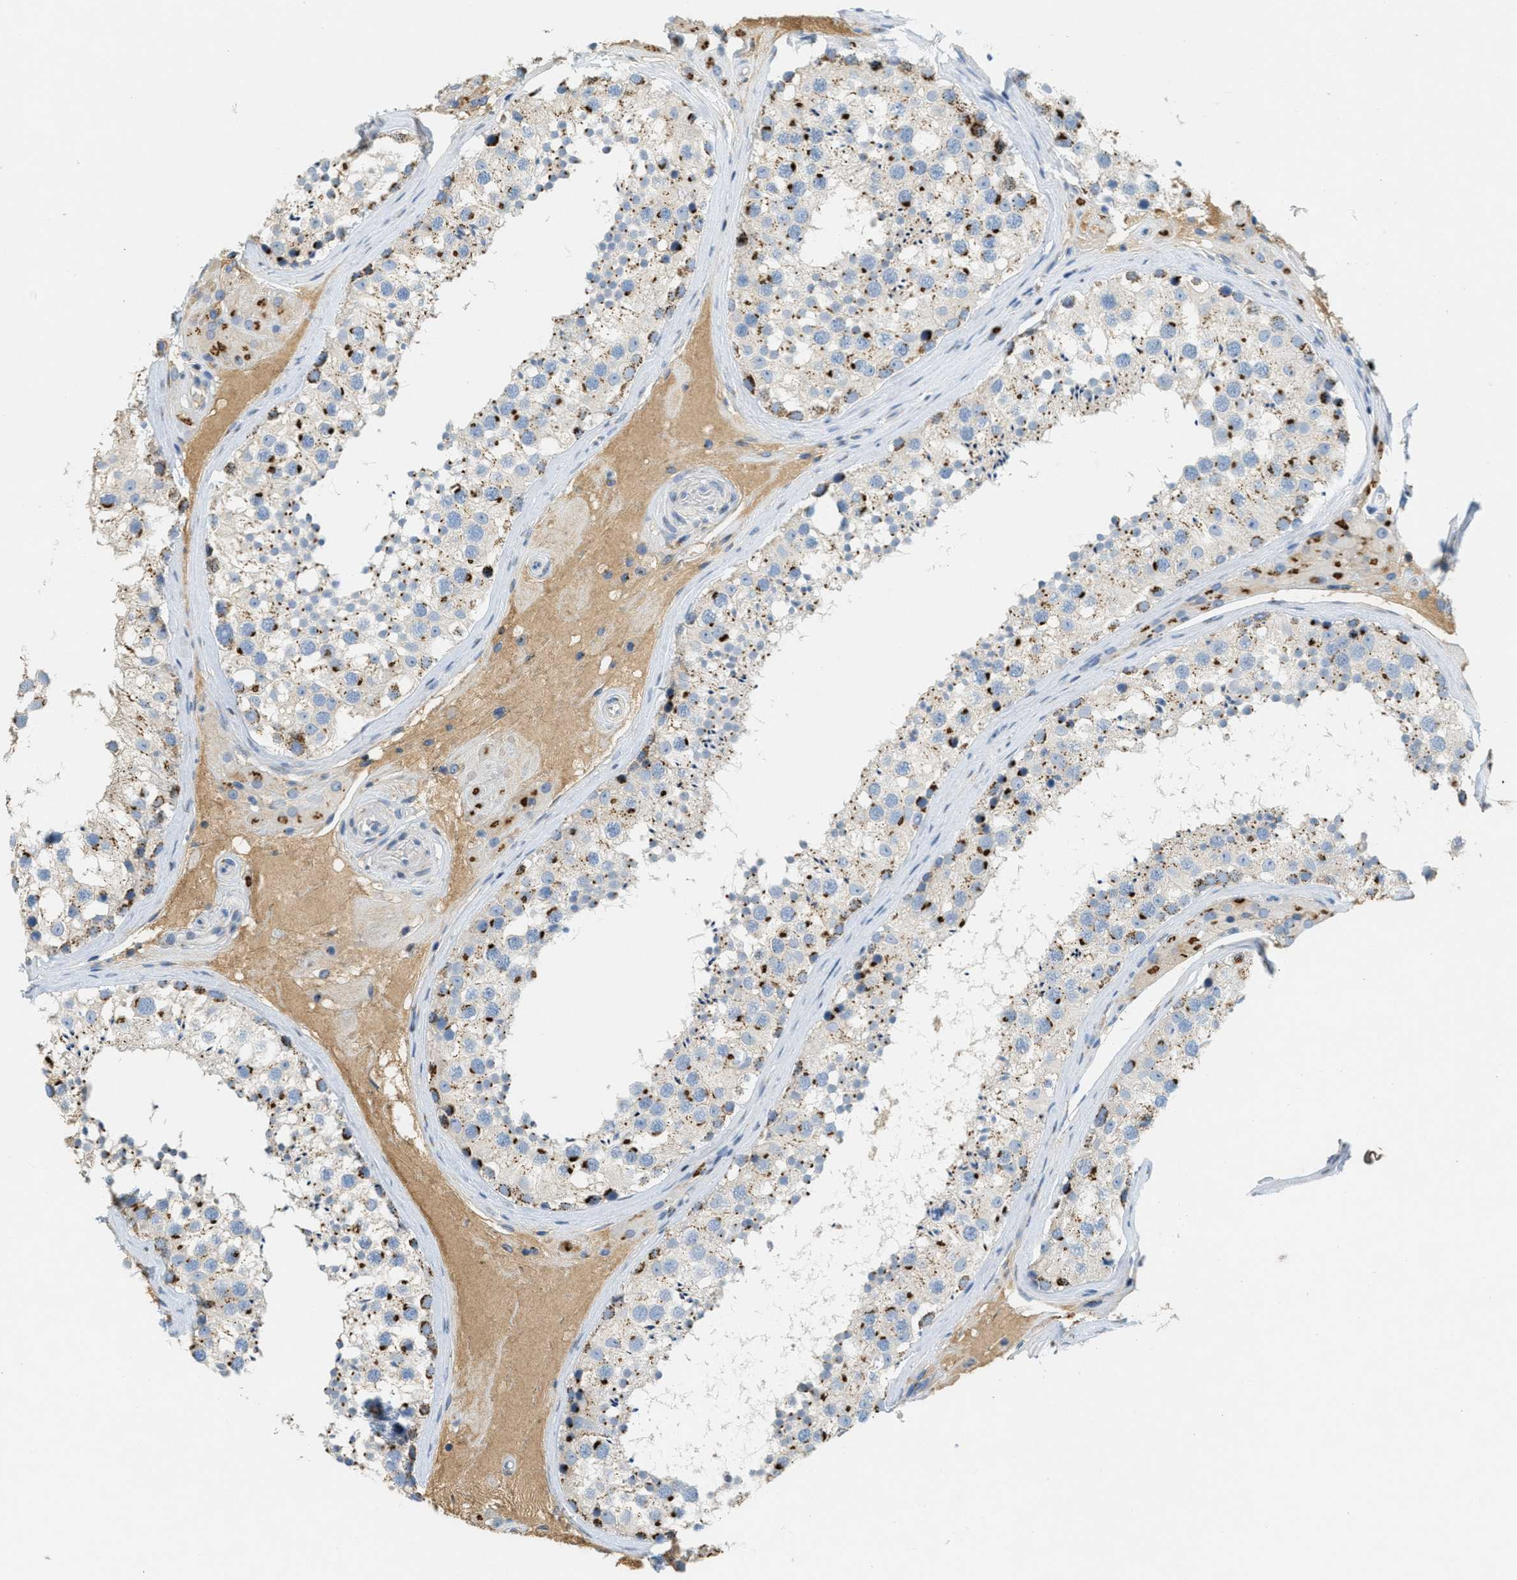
{"staining": {"intensity": "strong", "quantity": "25%-75%", "location": "cytoplasmic/membranous"}, "tissue": "testis", "cell_type": "Cells in seminiferous ducts", "image_type": "normal", "snomed": [{"axis": "morphology", "description": "Normal tissue, NOS"}, {"axis": "topography", "description": "Testis"}], "caption": "An image of human testis stained for a protein demonstrates strong cytoplasmic/membranous brown staining in cells in seminiferous ducts.", "gene": "ENTPD4", "patient": {"sex": "male", "age": 46}}